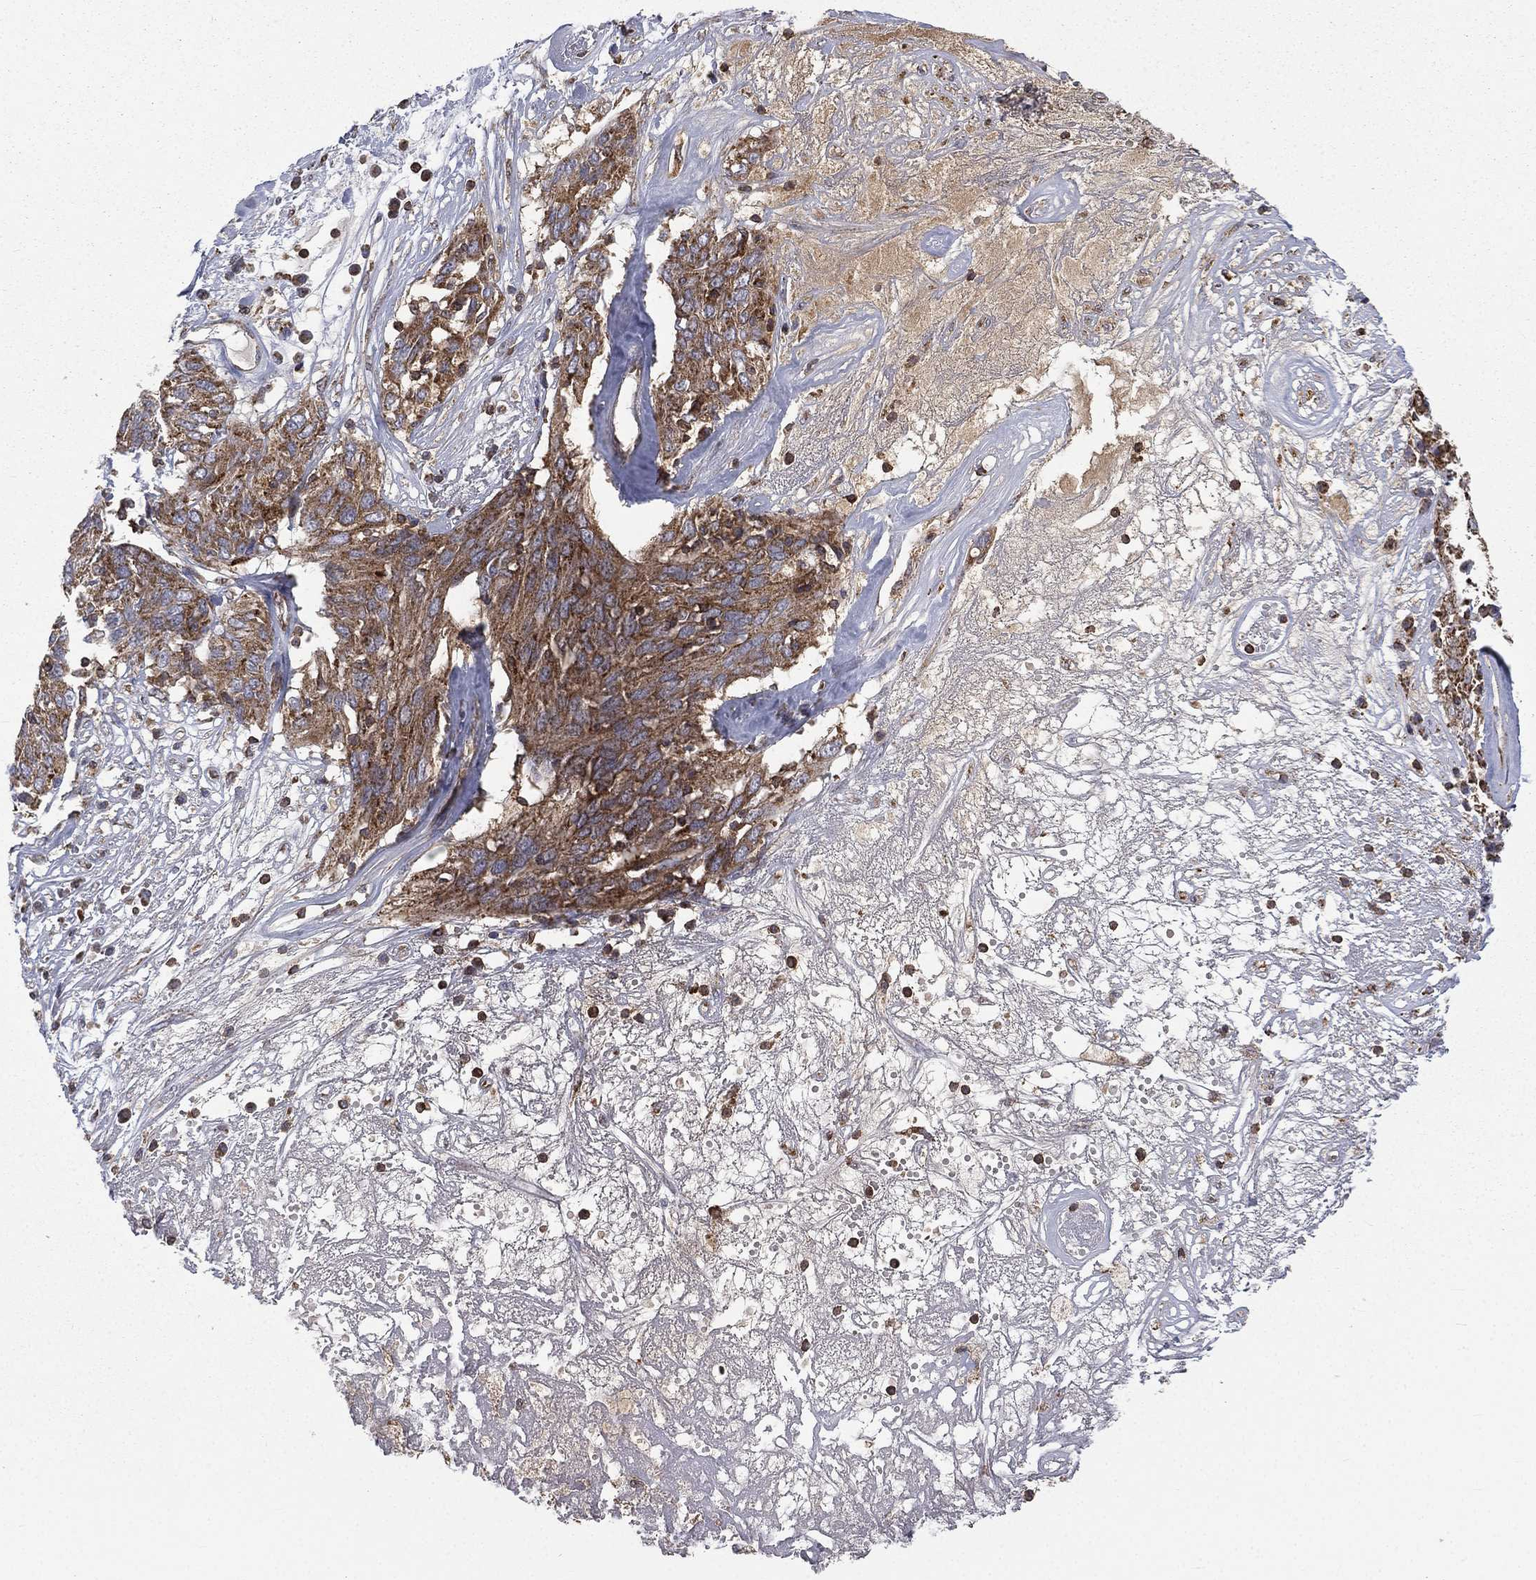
{"staining": {"intensity": "strong", "quantity": "25%-75%", "location": "cytoplasmic/membranous"}, "tissue": "ovarian cancer", "cell_type": "Tumor cells", "image_type": "cancer", "snomed": [{"axis": "morphology", "description": "Carcinoma, endometroid"}, {"axis": "topography", "description": "Ovary"}], "caption": "Immunohistochemical staining of human ovarian cancer reveals strong cytoplasmic/membranous protein staining in approximately 25%-75% of tumor cells.", "gene": "RIN3", "patient": {"sex": "female", "age": 50}}